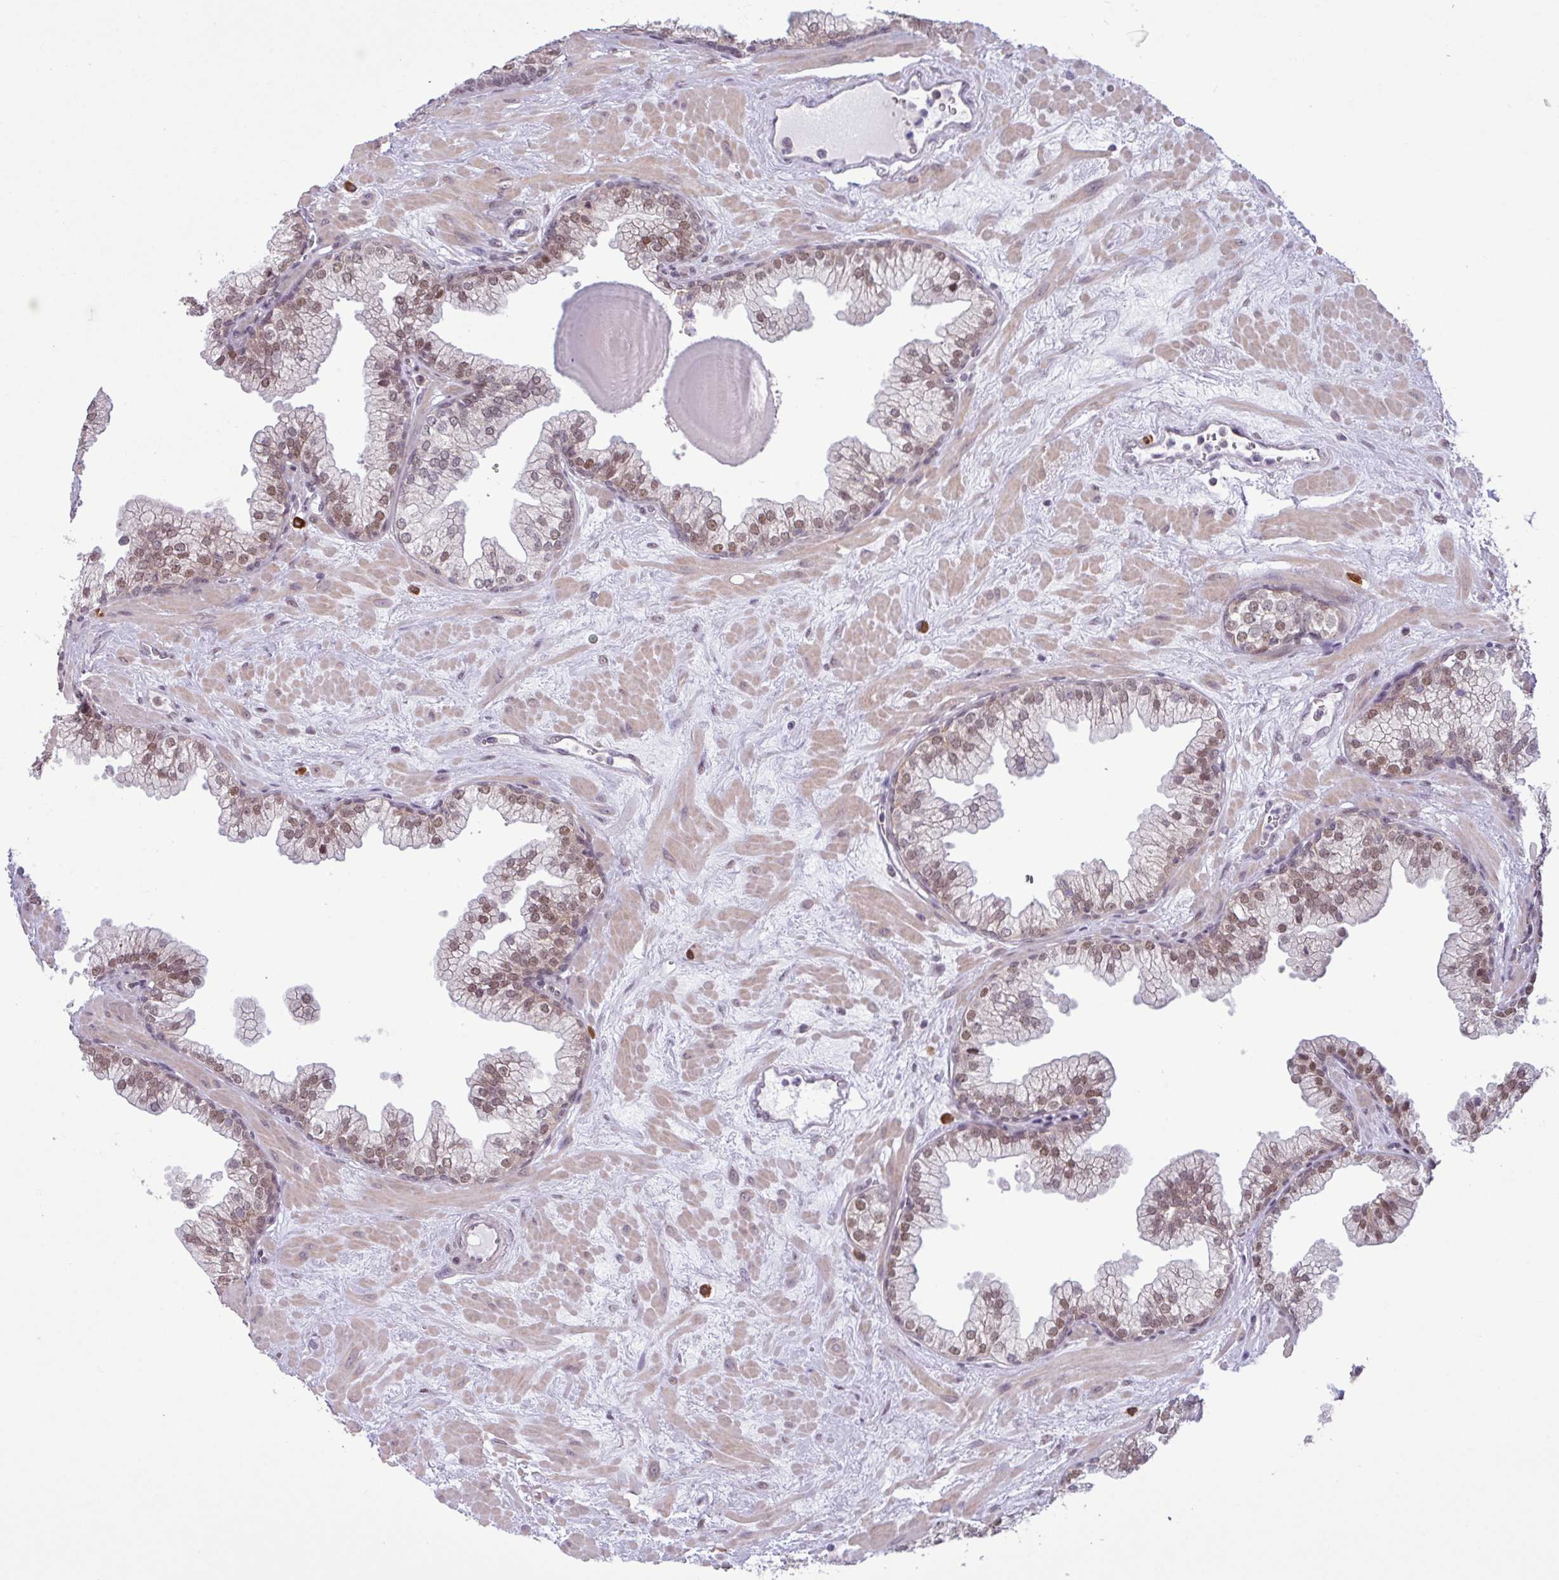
{"staining": {"intensity": "moderate", "quantity": ">75%", "location": "nuclear"}, "tissue": "prostate", "cell_type": "Glandular cells", "image_type": "normal", "snomed": [{"axis": "morphology", "description": "Normal tissue, NOS"}, {"axis": "topography", "description": "Prostate"}, {"axis": "topography", "description": "Peripheral nerve tissue"}], "caption": "Protein positivity by immunohistochemistry shows moderate nuclear positivity in about >75% of glandular cells in benign prostate. The staining is performed using DAB brown chromogen to label protein expression. The nuclei are counter-stained blue using hematoxylin.", "gene": "NOTCH2", "patient": {"sex": "male", "age": 61}}